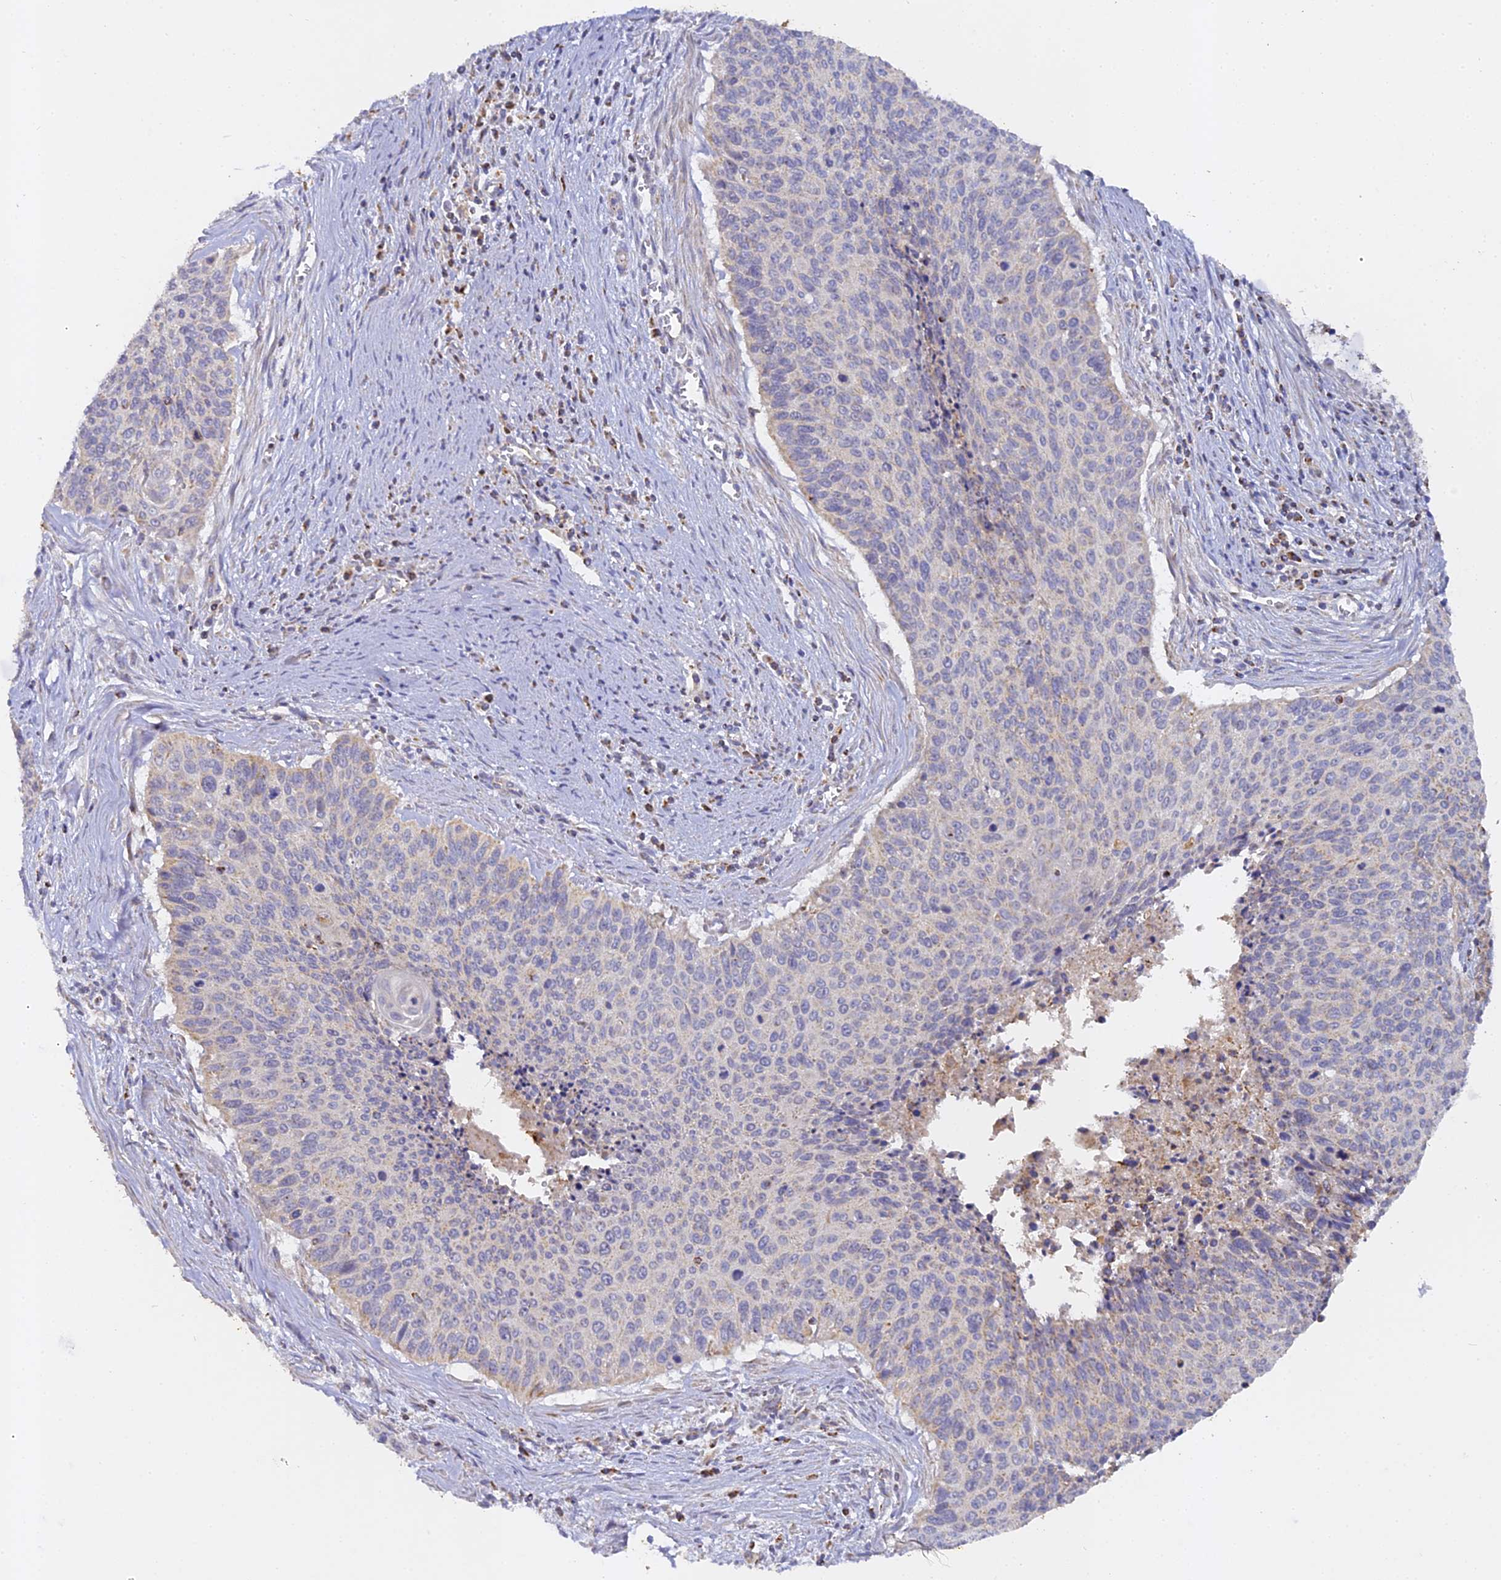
{"staining": {"intensity": "negative", "quantity": "none", "location": "none"}, "tissue": "cervical cancer", "cell_type": "Tumor cells", "image_type": "cancer", "snomed": [{"axis": "morphology", "description": "Squamous cell carcinoma, NOS"}, {"axis": "topography", "description": "Cervix"}], "caption": "Tumor cells are negative for protein expression in human squamous cell carcinoma (cervical). Nuclei are stained in blue.", "gene": "DONSON", "patient": {"sex": "female", "age": 55}}